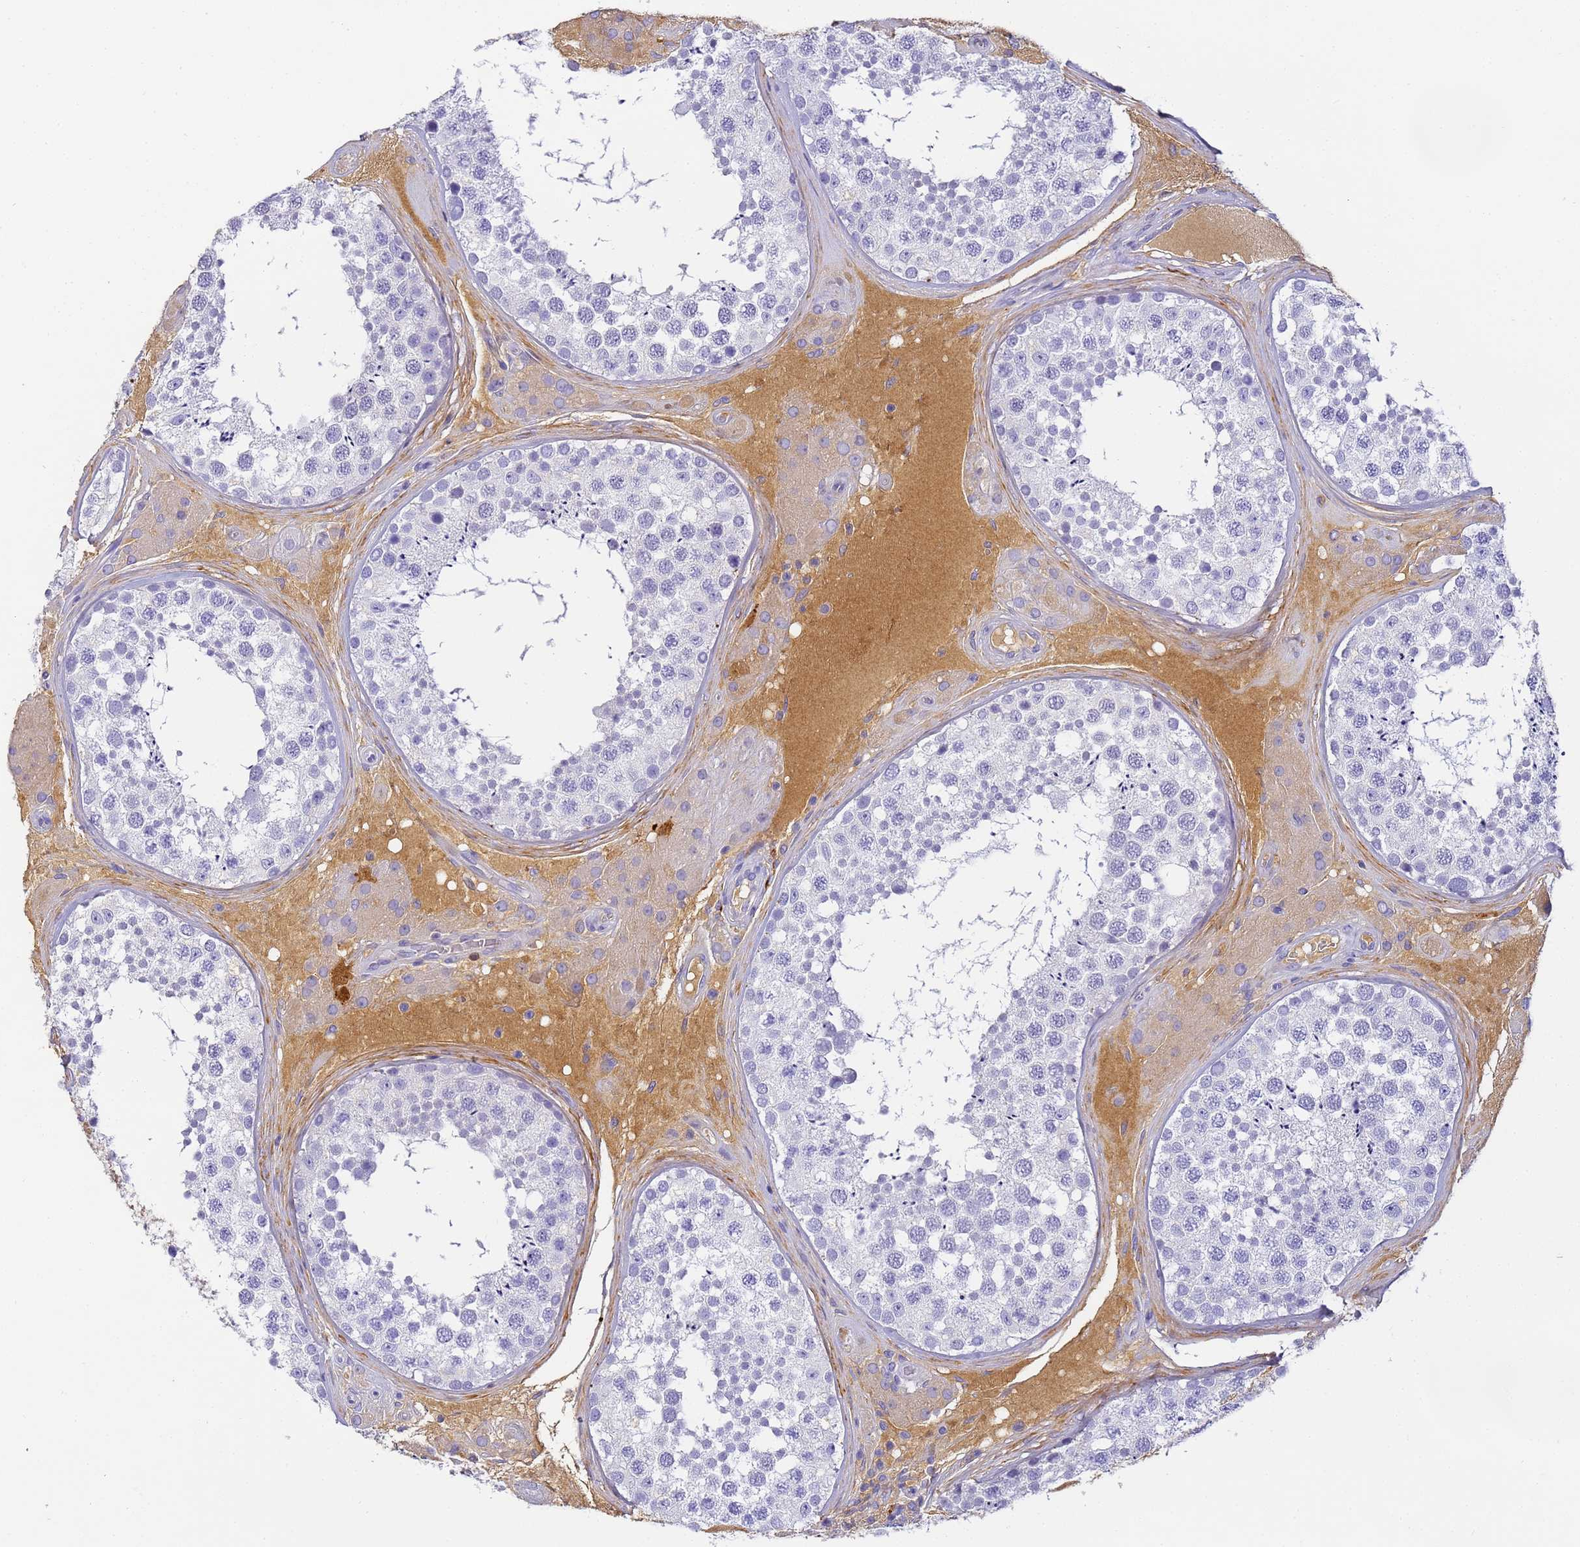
{"staining": {"intensity": "negative", "quantity": "none", "location": "none"}, "tissue": "testis", "cell_type": "Cells in seminiferous ducts", "image_type": "normal", "snomed": [{"axis": "morphology", "description": "Normal tissue, NOS"}, {"axis": "topography", "description": "Testis"}], "caption": "Immunohistochemistry (IHC) micrograph of benign human testis stained for a protein (brown), which shows no staining in cells in seminiferous ducts.", "gene": "CFHR1", "patient": {"sex": "male", "age": 46}}